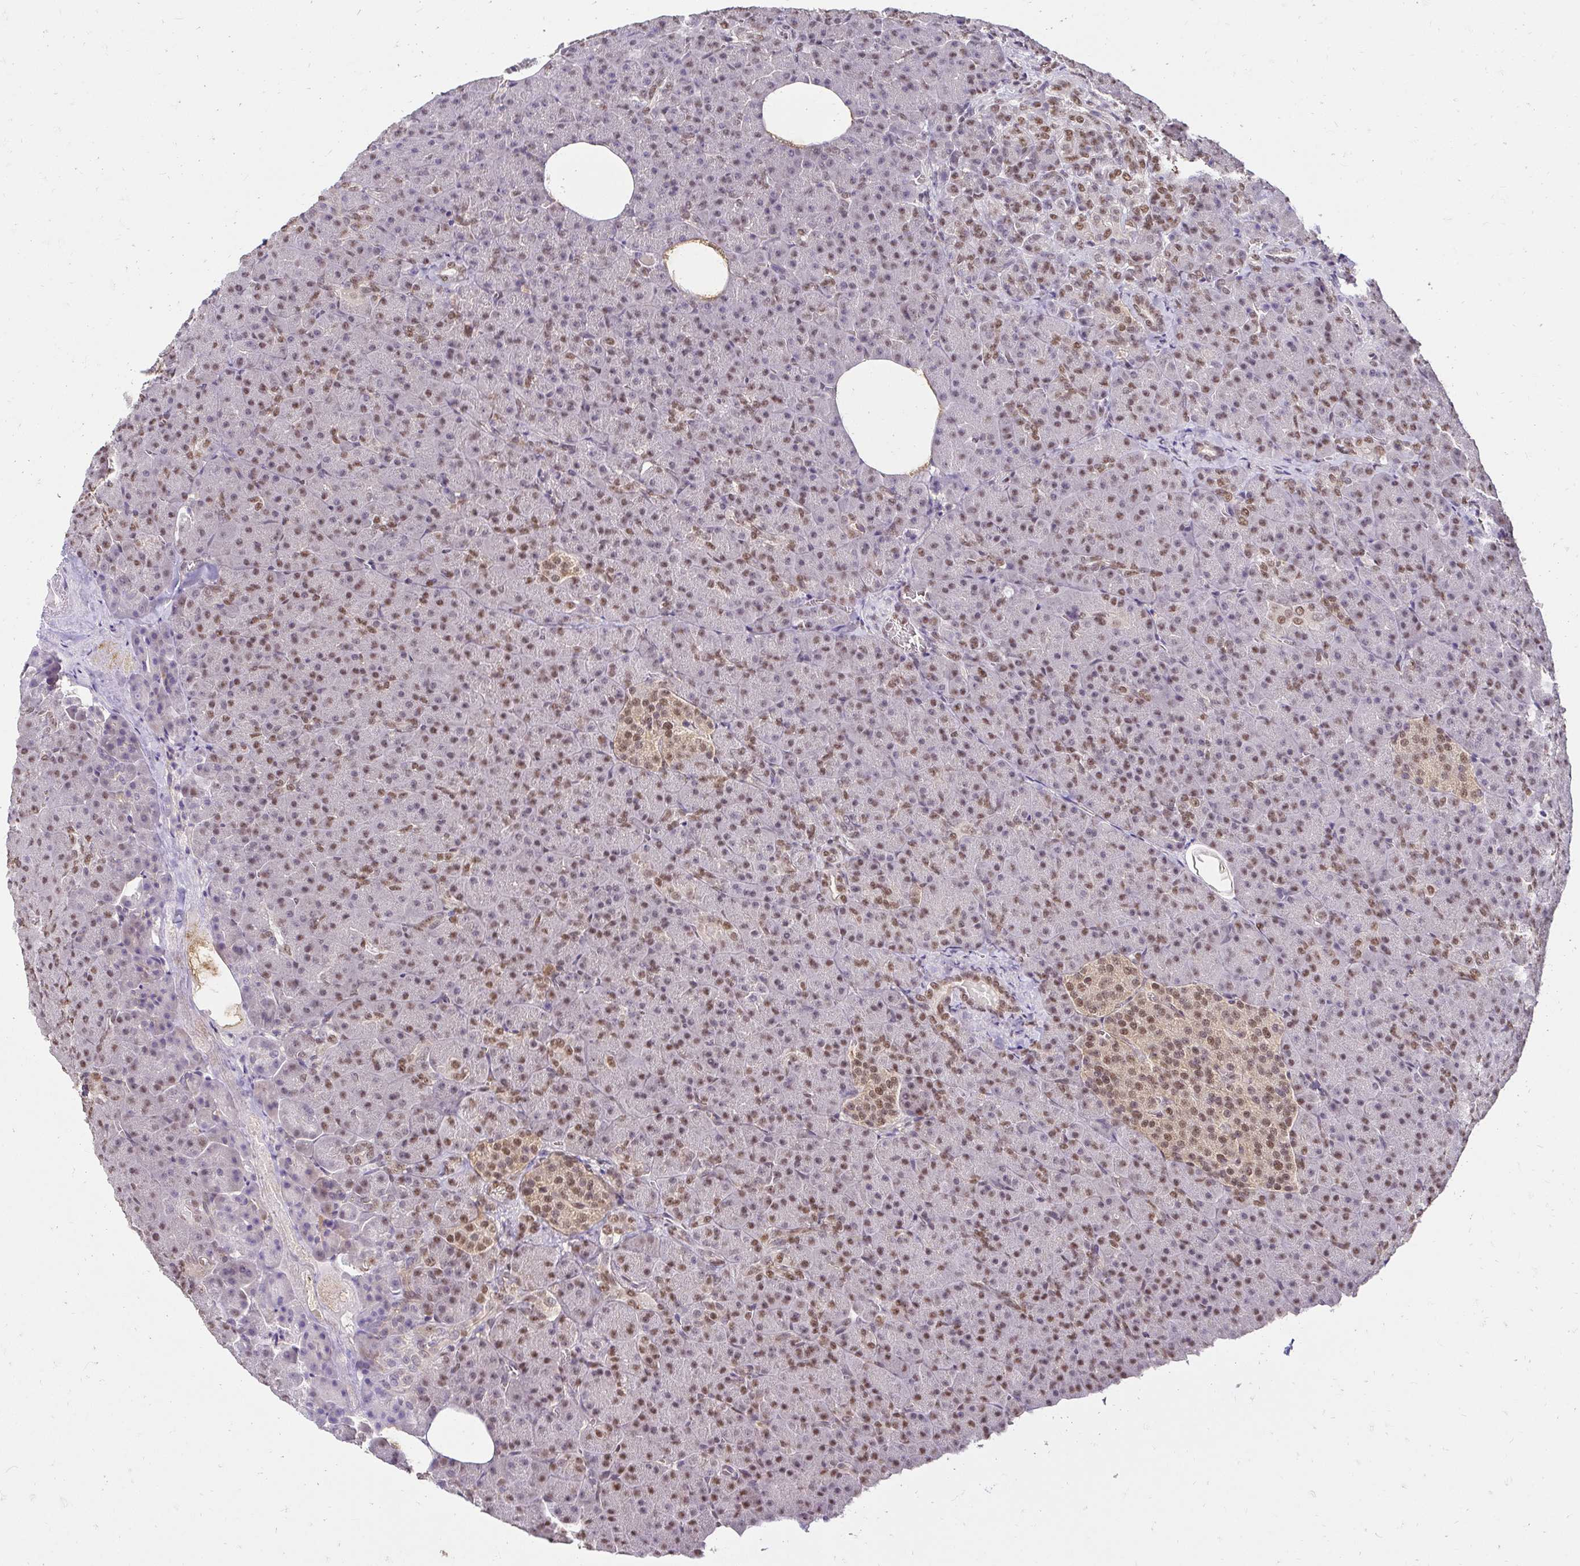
{"staining": {"intensity": "moderate", "quantity": ">75%", "location": "nuclear"}, "tissue": "pancreas", "cell_type": "Exocrine glandular cells", "image_type": "normal", "snomed": [{"axis": "morphology", "description": "Normal tissue, NOS"}, {"axis": "topography", "description": "Pancreas"}], "caption": "Protein staining reveals moderate nuclear expression in approximately >75% of exocrine glandular cells in benign pancreas.", "gene": "RIMS4", "patient": {"sex": "female", "age": 74}}